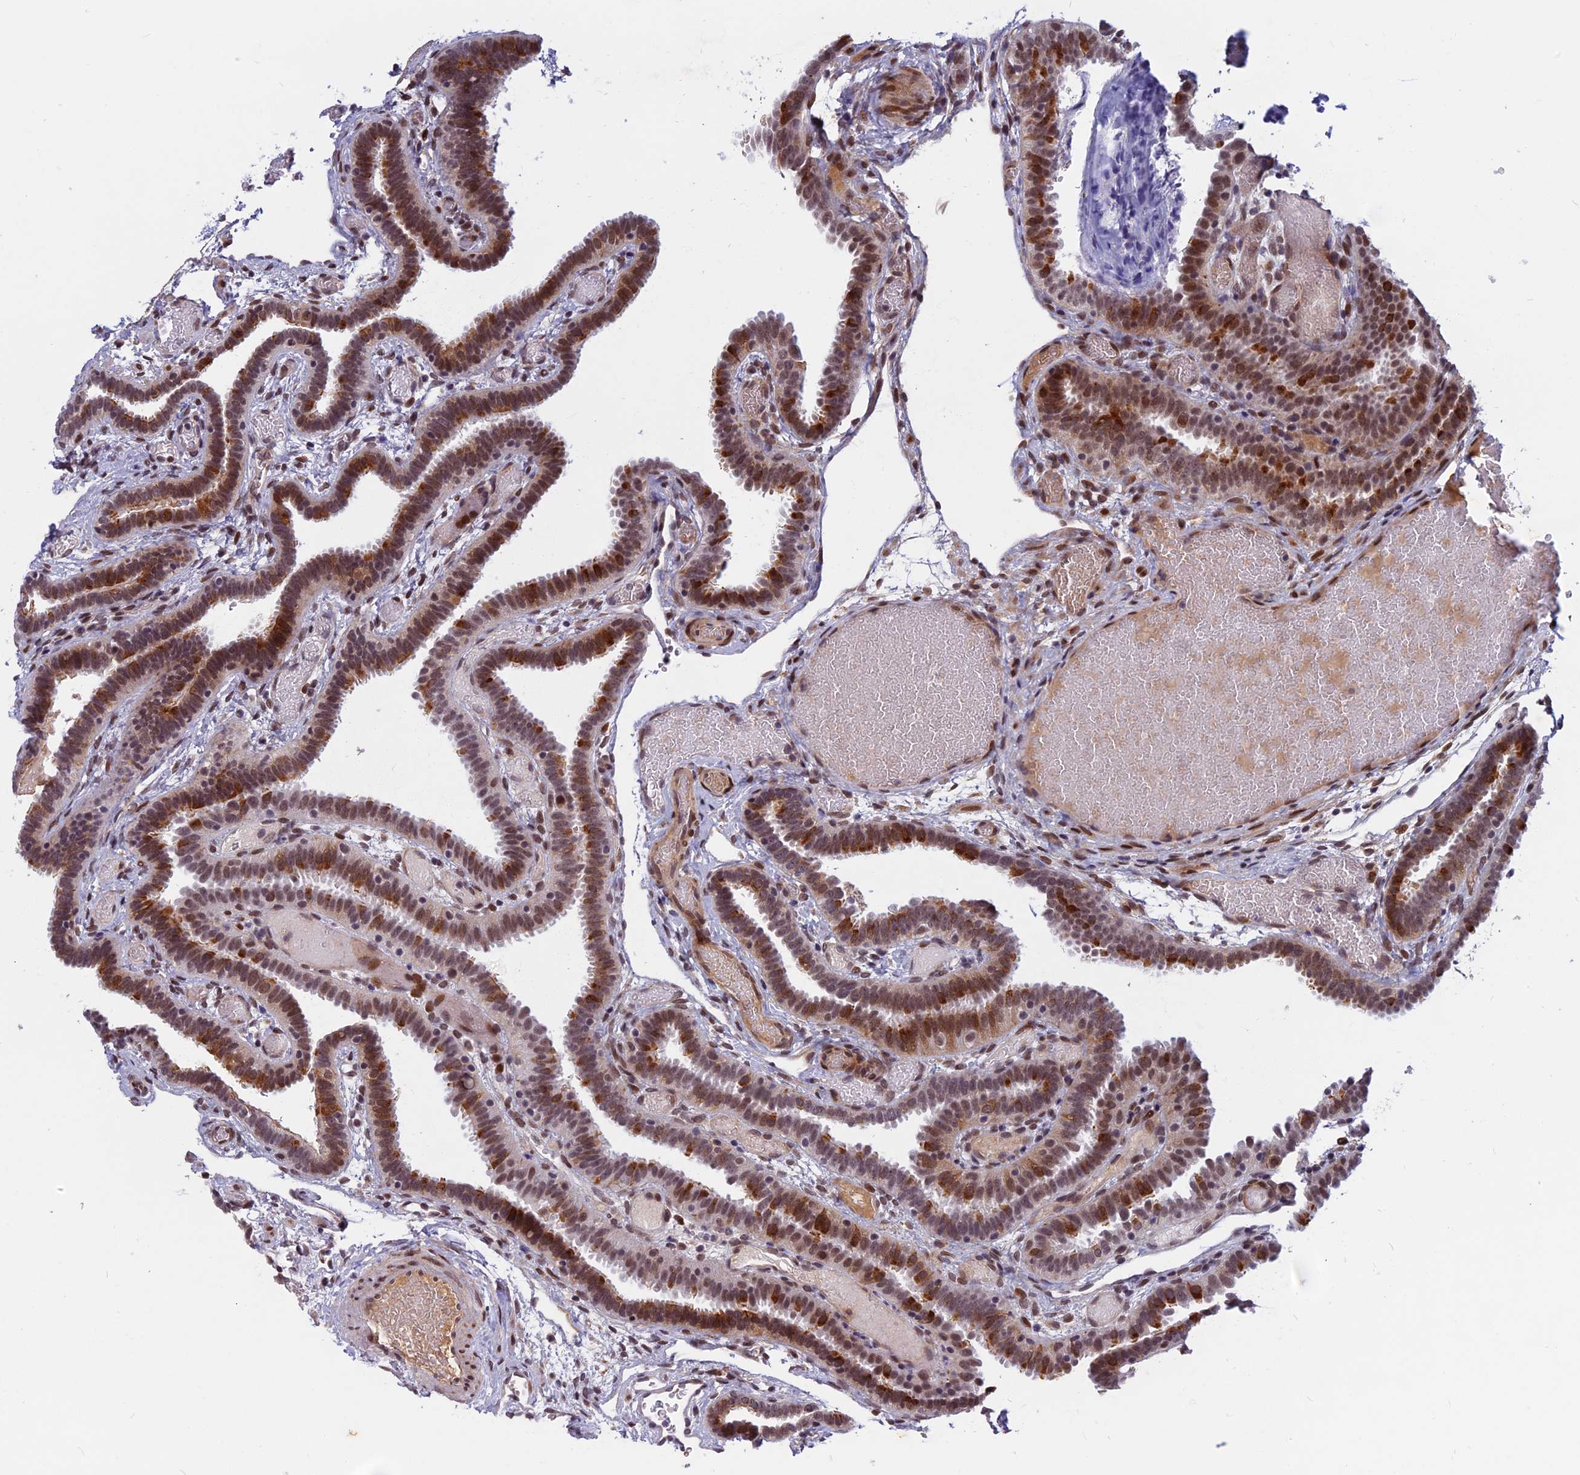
{"staining": {"intensity": "moderate", "quantity": "25%-75%", "location": "nuclear"}, "tissue": "fallopian tube", "cell_type": "Glandular cells", "image_type": "normal", "snomed": [{"axis": "morphology", "description": "Normal tissue, NOS"}, {"axis": "topography", "description": "Fallopian tube"}], "caption": "A high-resolution histopathology image shows IHC staining of normal fallopian tube, which demonstrates moderate nuclear expression in about 25%-75% of glandular cells. (DAB (3,3'-diaminobenzidine) = brown stain, brightfield microscopy at high magnification).", "gene": "CDC7", "patient": {"sex": "female", "age": 37}}